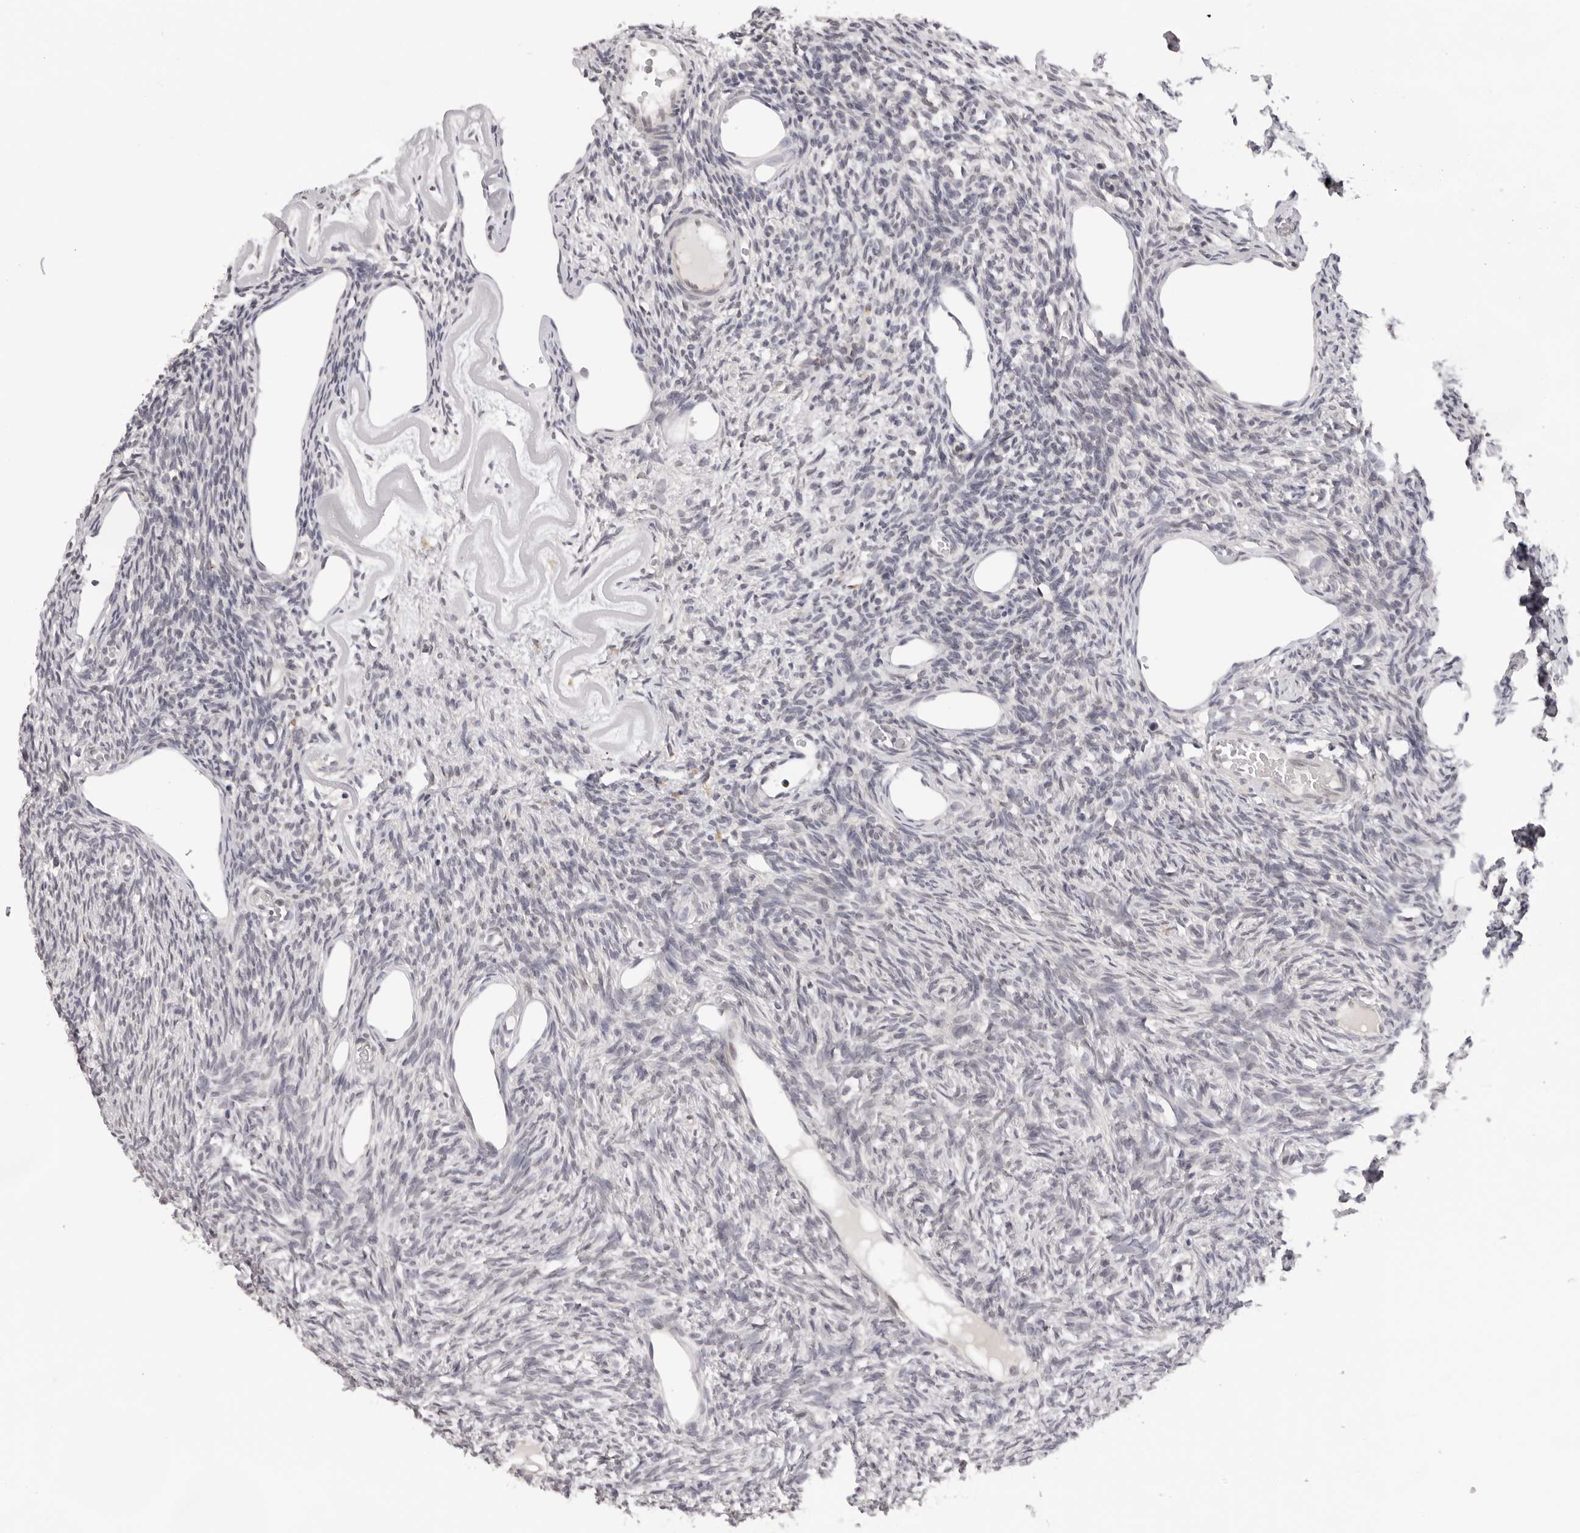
{"staining": {"intensity": "negative", "quantity": "none", "location": "none"}, "tissue": "ovary", "cell_type": "Ovarian stroma cells", "image_type": "normal", "snomed": [{"axis": "morphology", "description": "Normal tissue, NOS"}, {"axis": "topography", "description": "Ovary"}], "caption": "Immunohistochemistry of unremarkable human ovary reveals no staining in ovarian stroma cells. (DAB immunohistochemistry (IHC) with hematoxylin counter stain).", "gene": "IL17RA", "patient": {"sex": "female", "age": 33}}